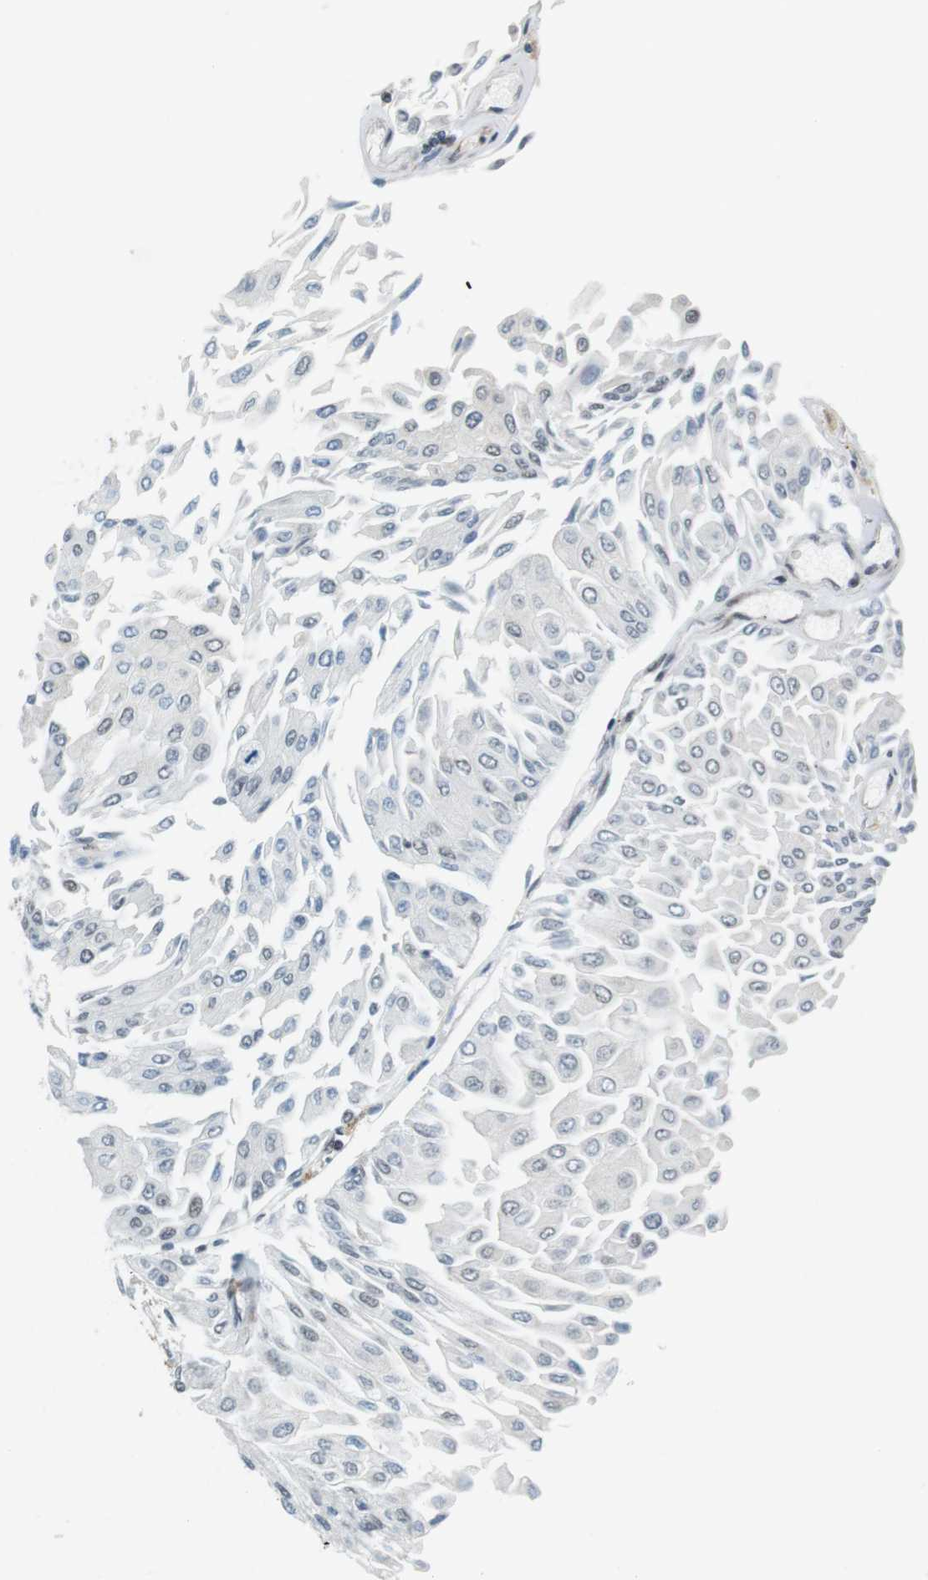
{"staining": {"intensity": "negative", "quantity": "none", "location": "none"}, "tissue": "urothelial cancer", "cell_type": "Tumor cells", "image_type": "cancer", "snomed": [{"axis": "morphology", "description": "Urothelial carcinoma, Low grade"}, {"axis": "topography", "description": "Urinary bladder"}], "caption": "There is no significant positivity in tumor cells of low-grade urothelial carcinoma.", "gene": "RNF38", "patient": {"sex": "male", "age": 67}}